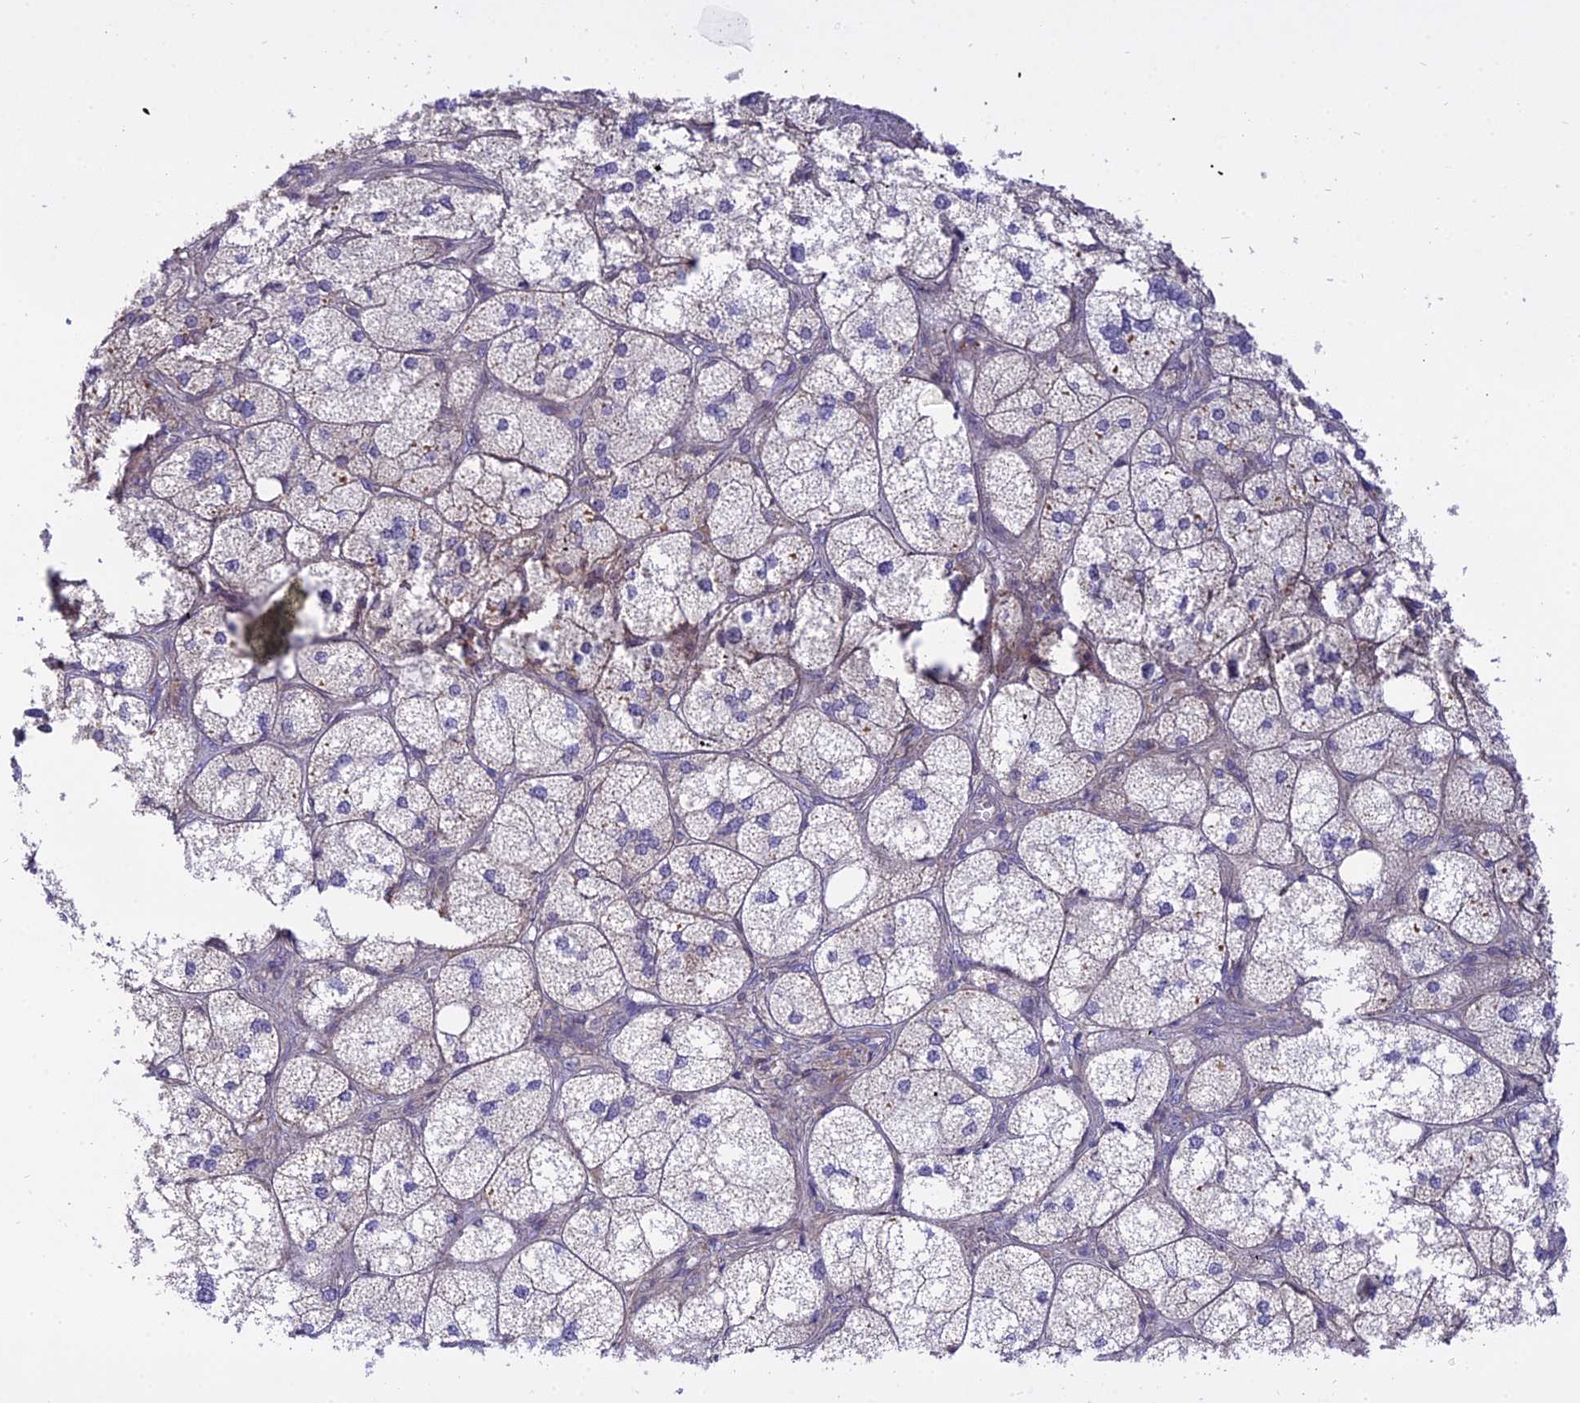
{"staining": {"intensity": "moderate", "quantity": "25%-75%", "location": "cytoplasmic/membranous"}, "tissue": "adrenal gland", "cell_type": "Glandular cells", "image_type": "normal", "snomed": [{"axis": "morphology", "description": "Normal tissue, NOS"}, {"axis": "topography", "description": "Adrenal gland"}], "caption": "Adrenal gland stained with DAB (3,3'-diaminobenzidine) immunohistochemistry shows medium levels of moderate cytoplasmic/membranous staining in about 25%-75% of glandular cells.", "gene": "IL21R", "patient": {"sex": "female", "age": 61}}